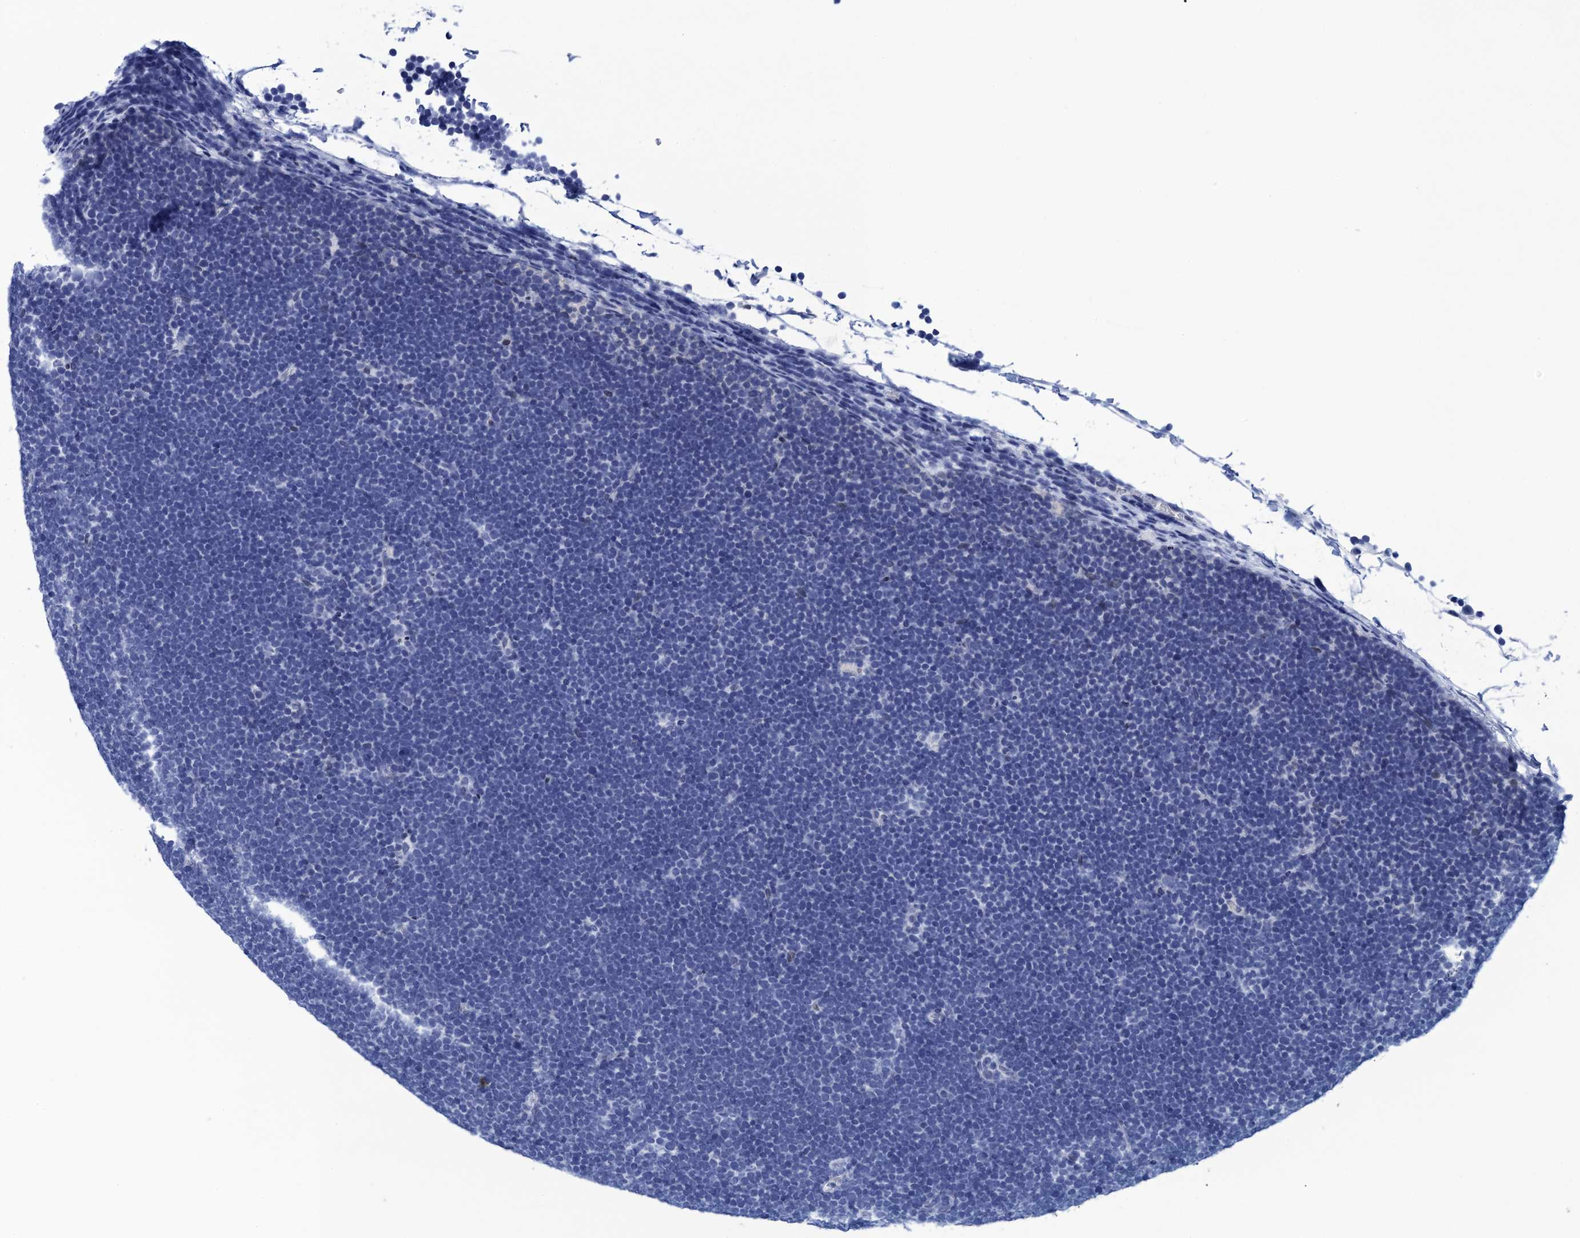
{"staining": {"intensity": "negative", "quantity": "none", "location": "none"}, "tissue": "lymphoma", "cell_type": "Tumor cells", "image_type": "cancer", "snomed": [{"axis": "morphology", "description": "Malignant lymphoma, non-Hodgkin's type, High grade"}, {"axis": "topography", "description": "Lymph node"}], "caption": "Immunohistochemistry of human malignant lymphoma, non-Hodgkin's type (high-grade) exhibits no expression in tumor cells.", "gene": "METTL25", "patient": {"sex": "male", "age": 13}}